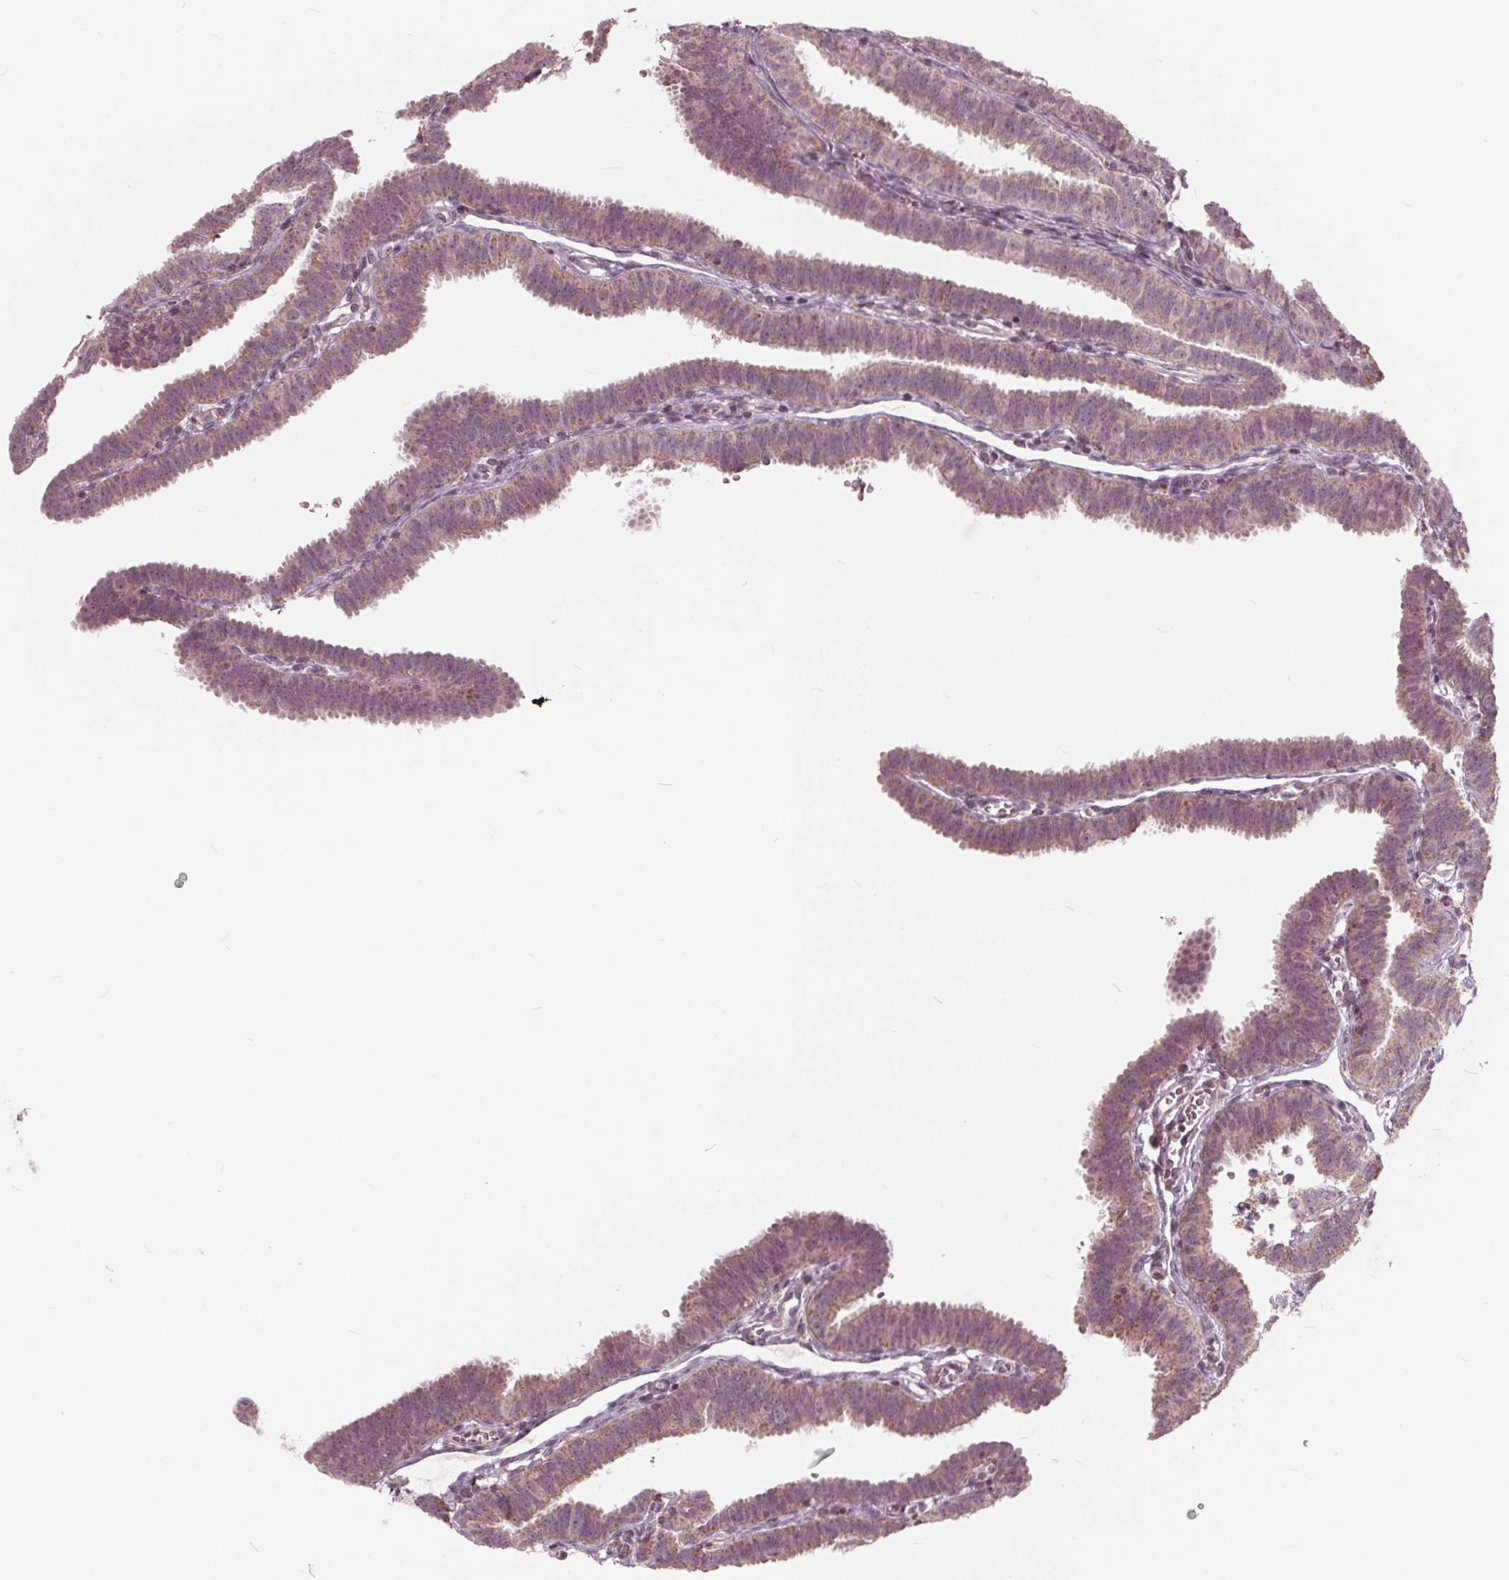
{"staining": {"intensity": "moderate", "quantity": "25%-75%", "location": "cytoplasmic/membranous"}, "tissue": "fallopian tube", "cell_type": "Glandular cells", "image_type": "normal", "snomed": [{"axis": "morphology", "description": "Normal tissue, NOS"}, {"axis": "topography", "description": "Fallopian tube"}], "caption": "IHC photomicrograph of unremarkable fallopian tube stained for a protein (brown), which shows medium levels of moderate cytoplasmic/membranous expression in approximately 25%-75% of glandular cells.", "gene": "DCAF4L2", "patient": {"sex": "female", "age": 25}}